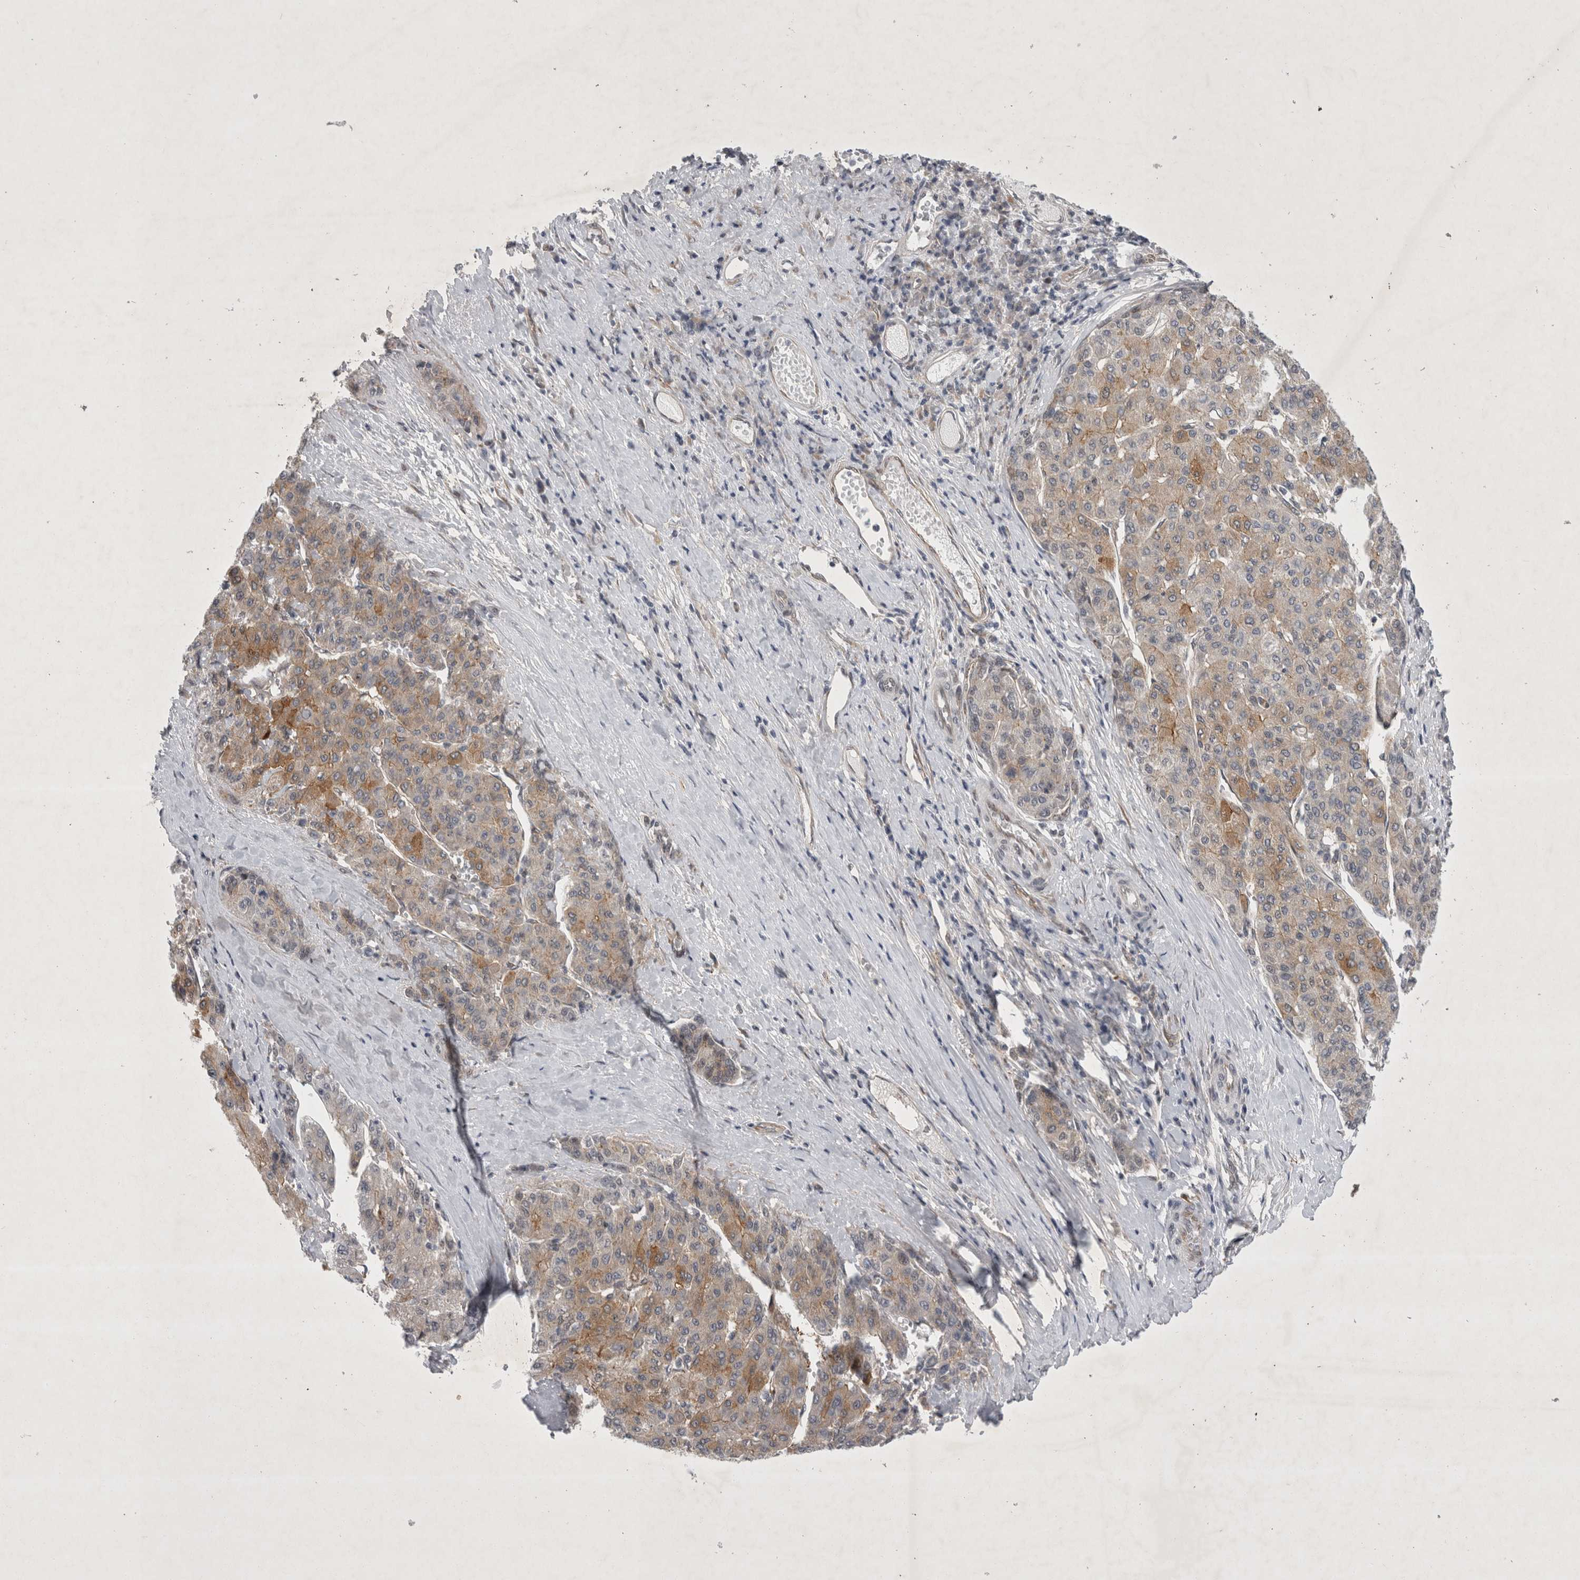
{"staining": {"intensity": "moderate", "quantity": ">75%", "location": "cytoplasmic/membranous"}, "tissue": "liver cancer", "cell_type": "Tumor cells", "image_type": "cancer", "snomed": [{"axis": "morphology", "description": "Carcinoma, Hepatocellular, NOS"}, {"axis": "topography", "description": "Liver"}], "caption": "Protein expression analysis of hepatocellular carcinoma (liver) reveals moderate cytoplasmic/membranous positivity in about >75% of tumor cells.", "gene": "PARP11", "patient": {"sex": "male", "age": 65}}